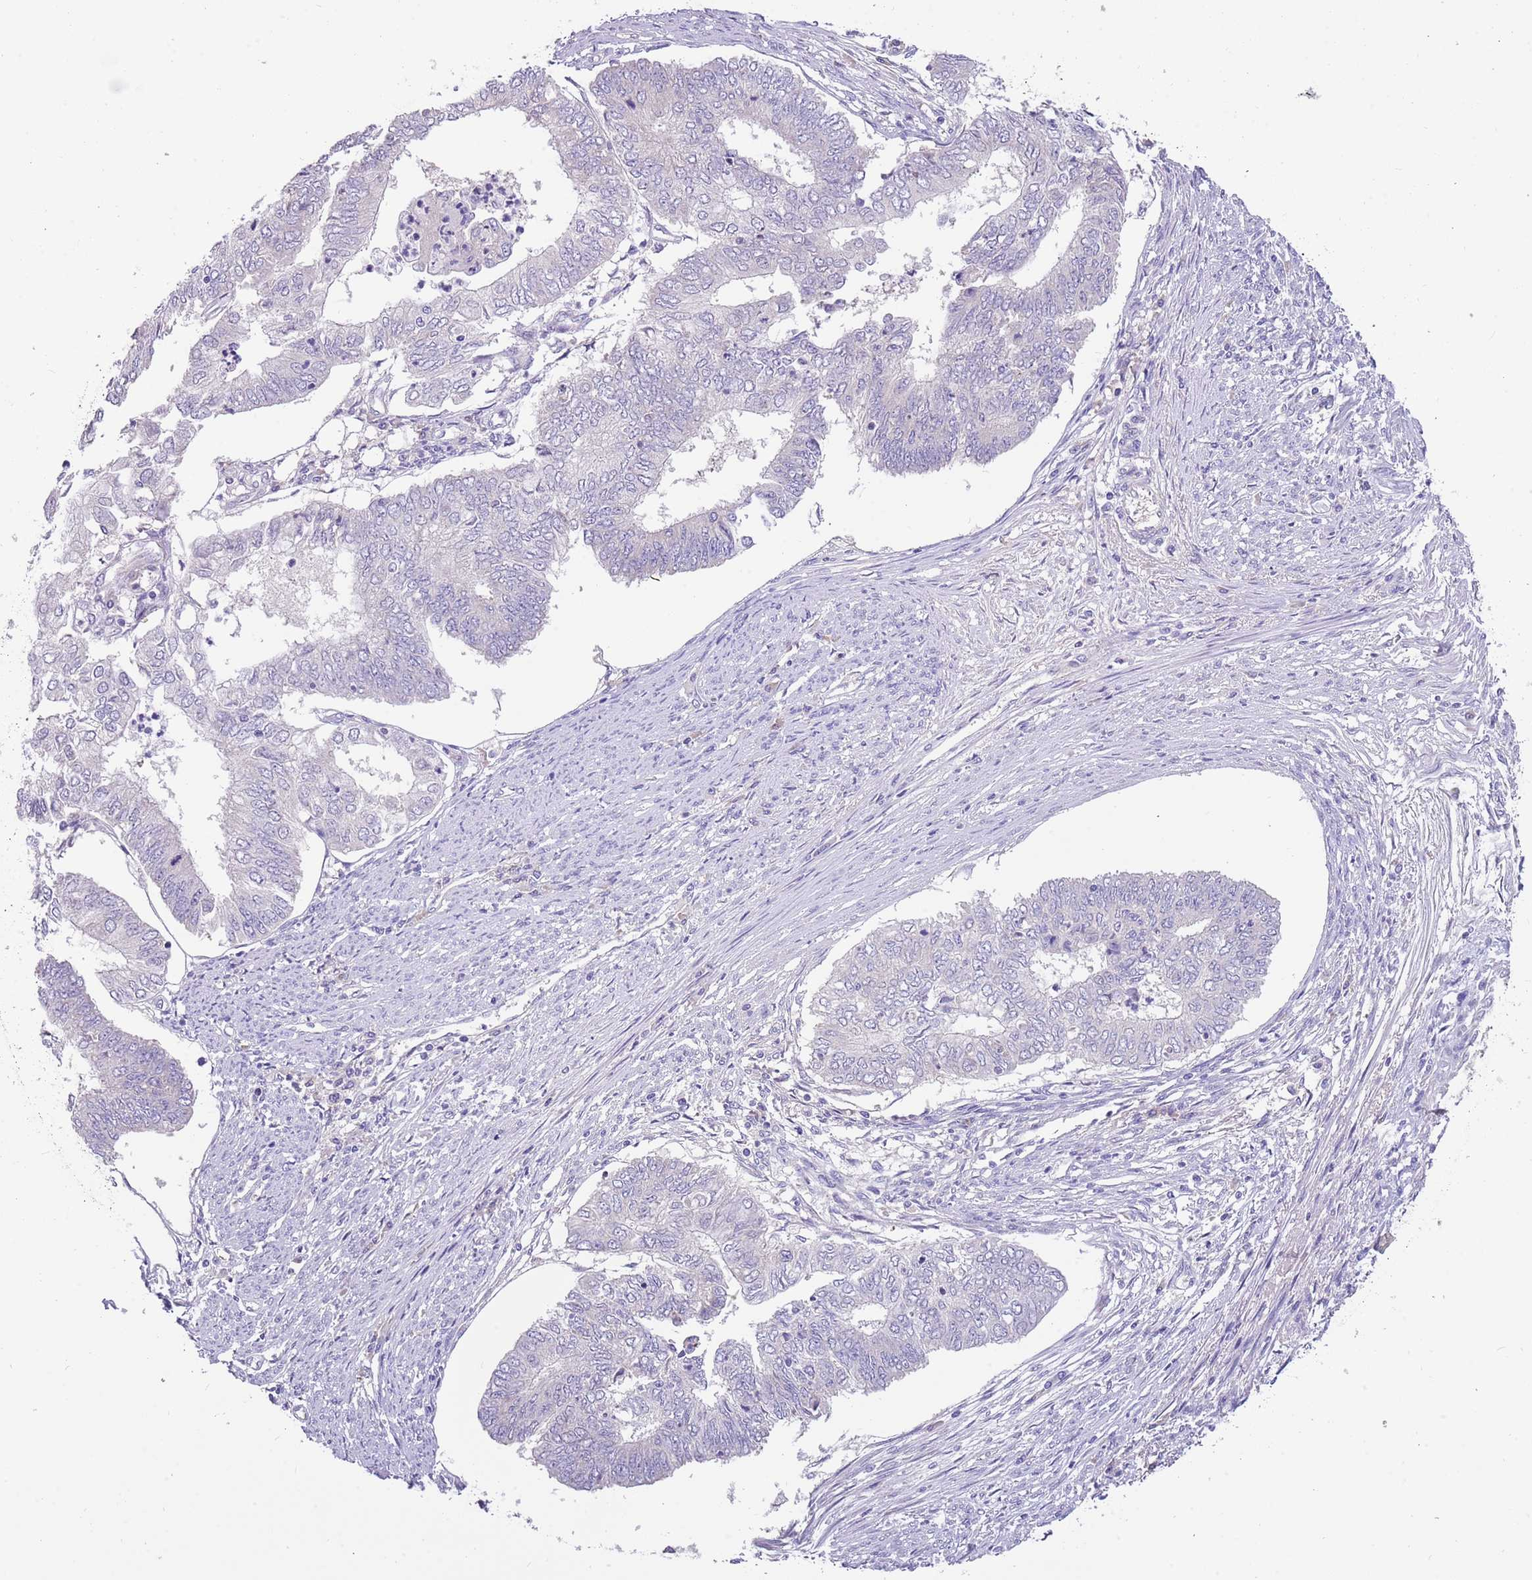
{"staining": {"intensity": "negative", "quantity": "none", "location": "none"}, "tissue": "endometrial cancer", "cell_type": "Tumor cells", "image_type": "cancer", "snomed": [{"axis": "morphology", "description": "Adenocarcinoma, NOS"}, {"axis": "topography", "description": "Endometrium"}], "caption": "Tumor cells are negative for protein expression in human adenocarcinoma (endometrial).", "gene": "CABYR", "patient": {"sex": "female", "age": 68}}